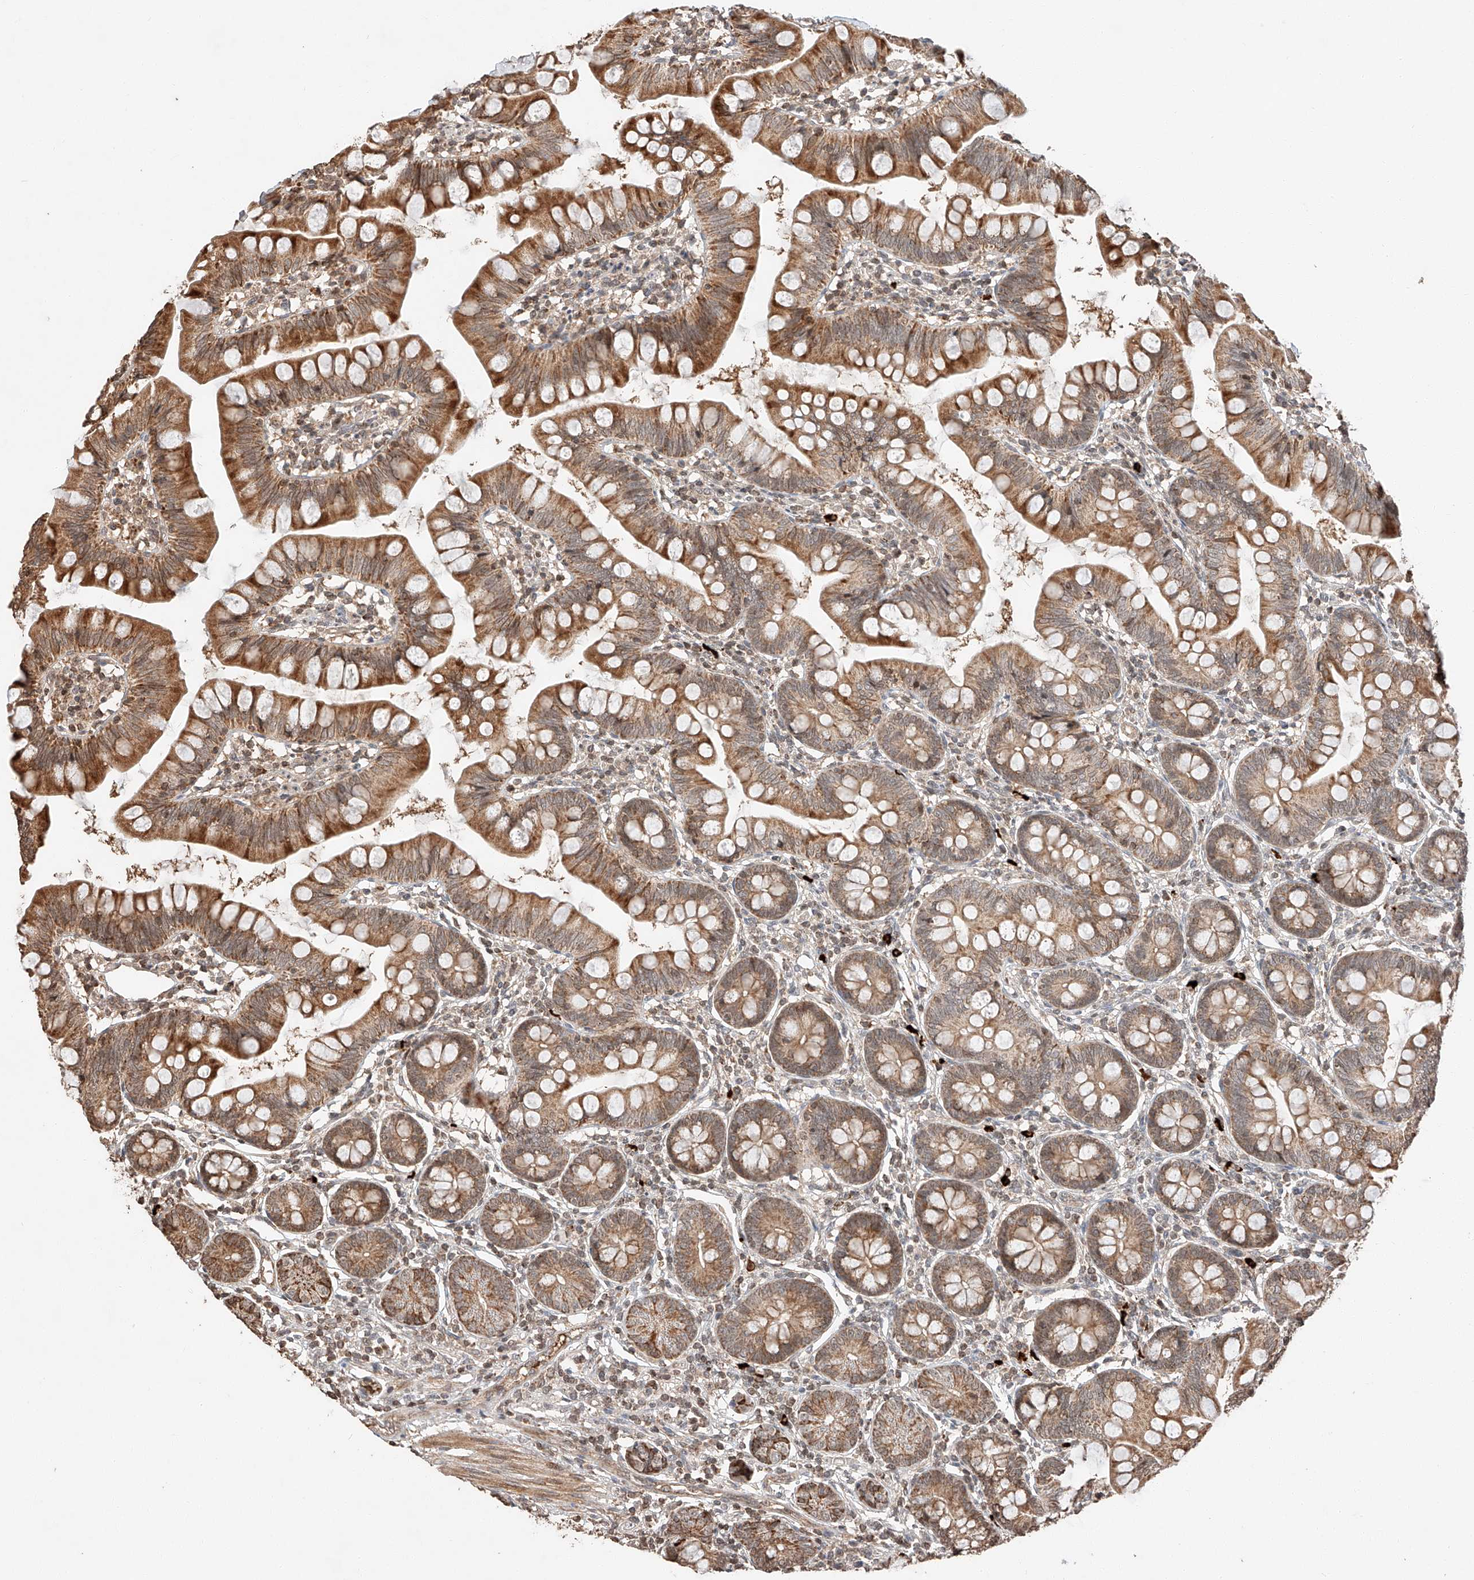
{"staining": {"intensity": "moderate", "quantity": ">75%", "location": "cytoplasmic/membranous"}, "tissue": "small intestine", "cell_type": "Glandular cells", "image_type": "normal", "snomed": [{"axis": "morphology", "description": "Normal tissue, NOS"}, {"axis": "topography", "description": "Small intestine"}], "caption": "Brown immunohistochemical staining in unremarkable human small intestine exhibits moderate cytoplasmic/membranous expression in approximately >75% of glandular cells.", "gene": "ARHGAP33", "patient": {"sex": "male", "age": 7}}